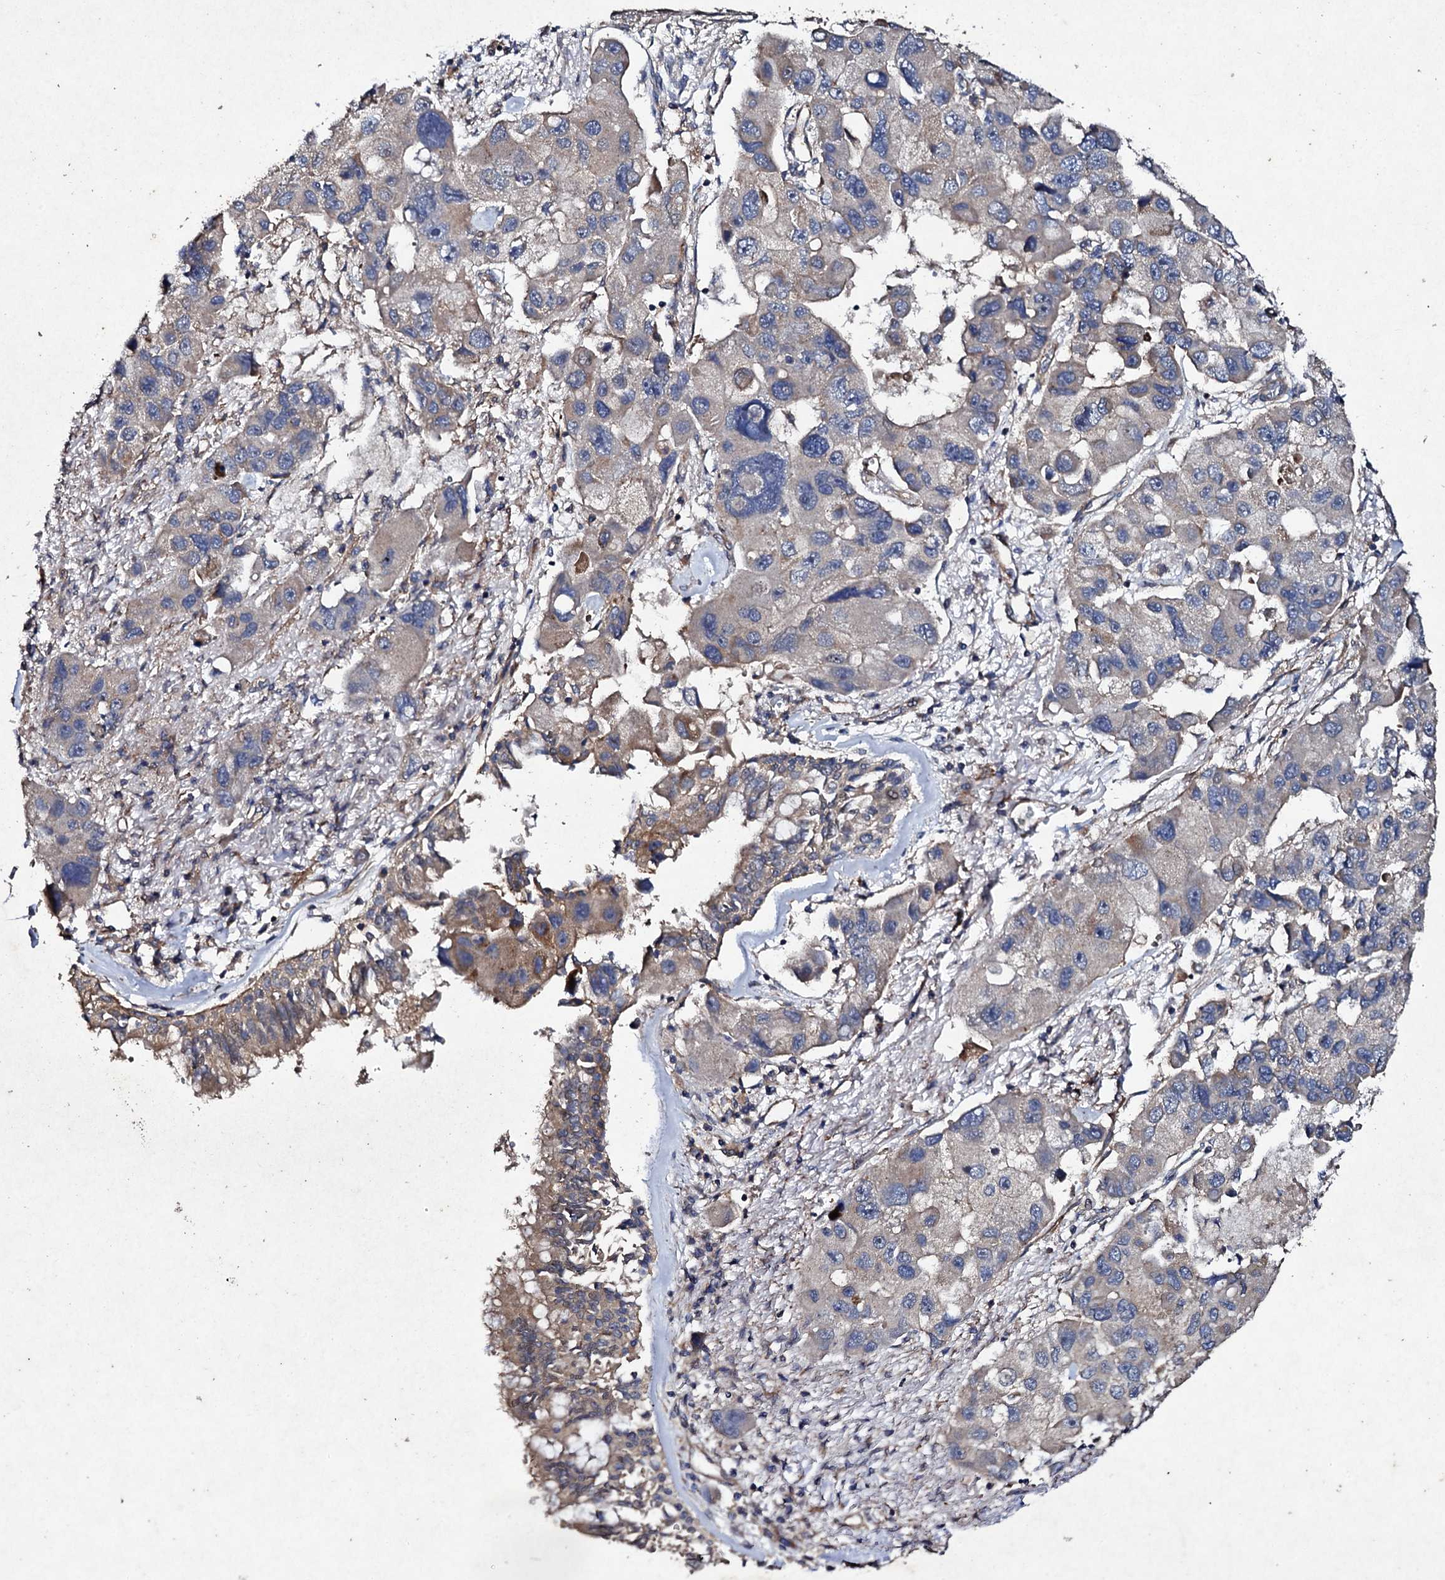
{"staining": {"intensity": "weak", "quantity": "25%-75%", "location": "cytoplasmic/membranous"}, "tissue": "lung cancer", "cell_type": "Tumor cells", "image_type": "cancer", "snomed": [{"axis": "morphology", "description": "Adenocarcinoma, NOS"}, {"axis": "topography", "description": "Lung"}], "caption": "Immunohistochemical staining of adenocarcinoma (lung) exhibits low levels of weak cytoplasmic/membranous positivity in about 25%-75% of tumor cells. (brown staining indicates protein expression, while blue staining denotes nuclei).", "gene": "MOCOS", "patient": {"sex": "female", "age": 54}}